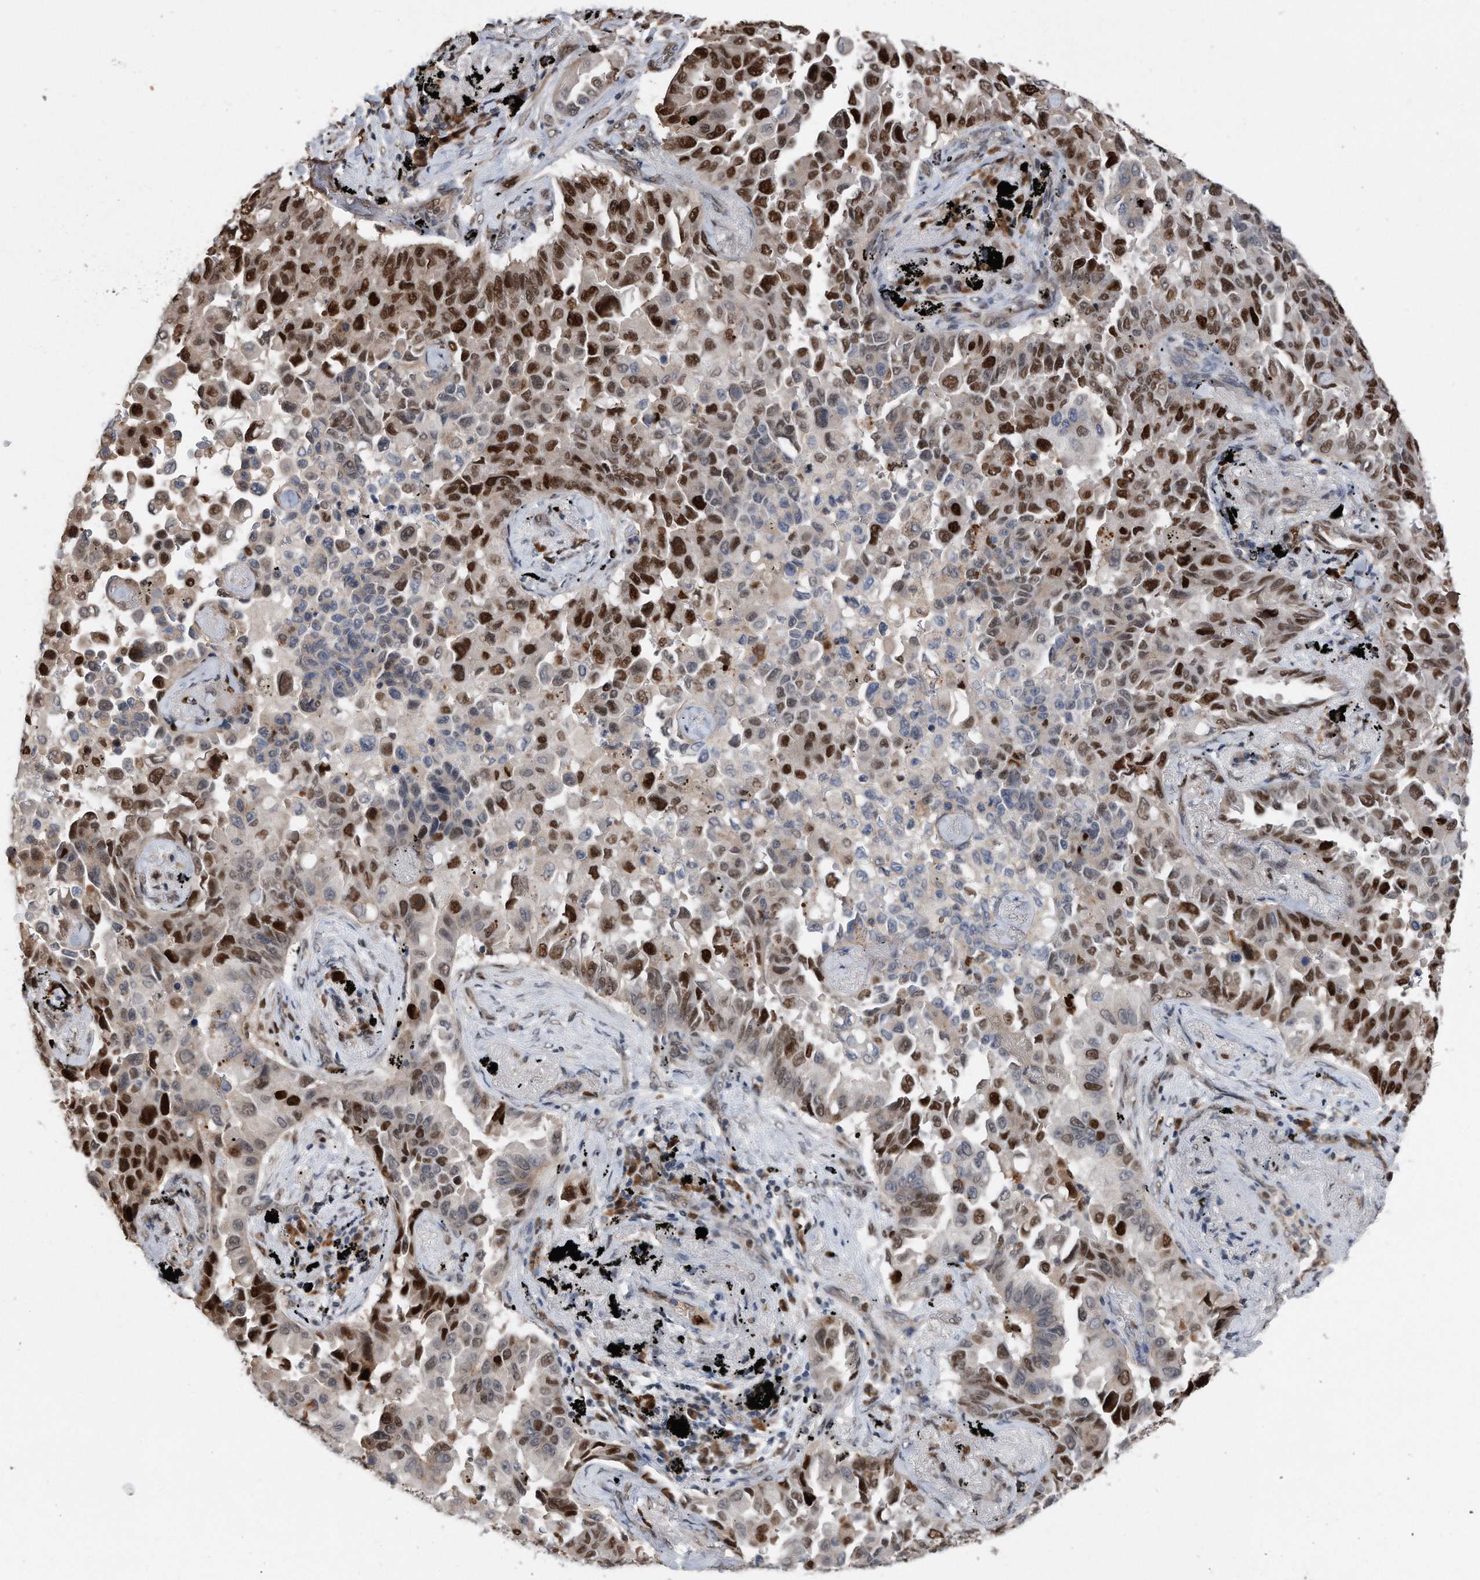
{"staining": {"intensity": "strong", "quantity": "25%-75%", "location": "nuclear"}, "tissue": "lung cancer", "cell_type": "Tumor cells", "image_type": "cancer", "snomed": [{"axis": "morphology", "description": "Adenocarcinoma, NOS"}, {"axis": "topography", "description": "Lung"}], "caption": "This histopathology image shows immunohistochemistry (IHC) staining of lung cancer (adenocarcinoma), with high strong nuclear staining in about 25%-75% of tumor cells.", "gene": "PCNA", "patient": {"sex": "female", "age": 67}}